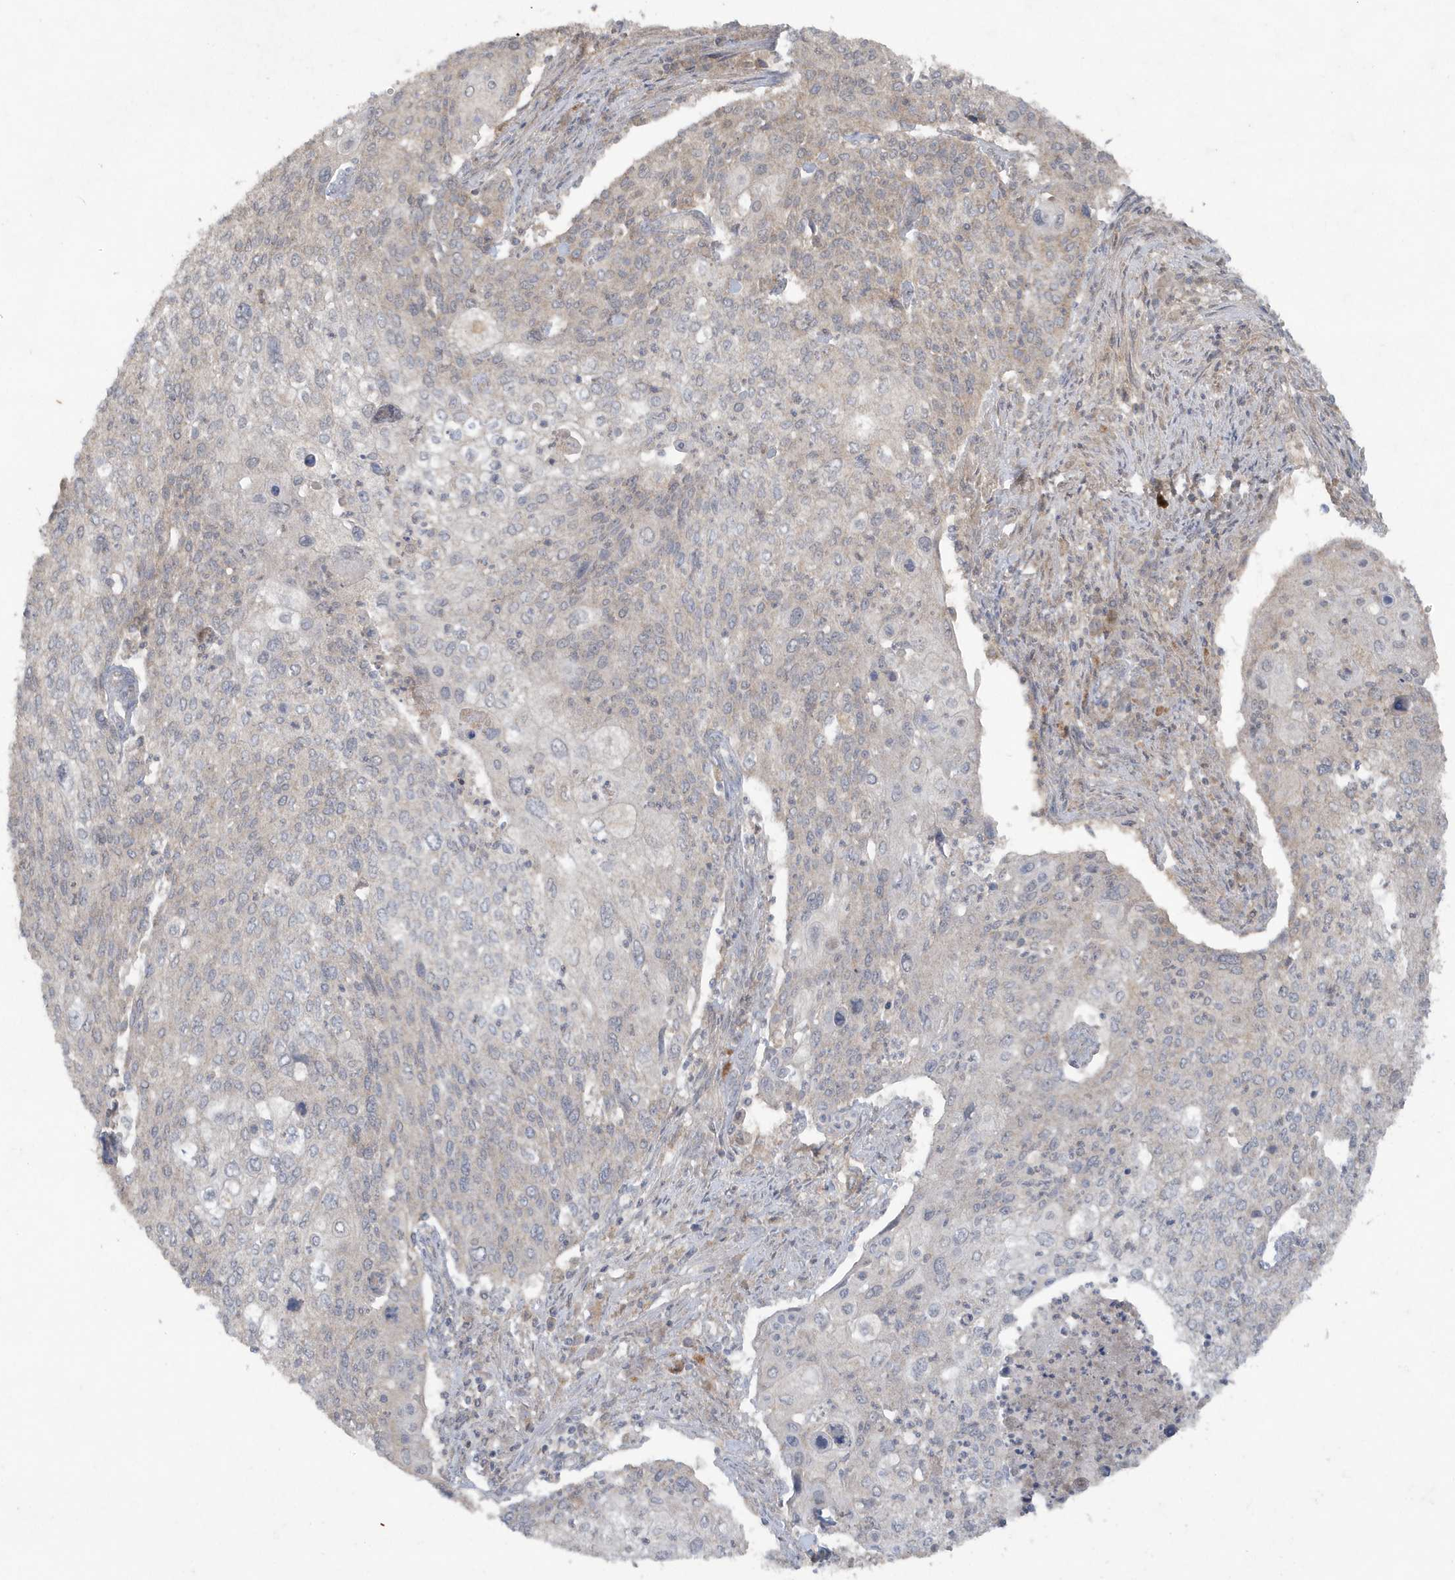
{"staining": {"intensity": "weak", "quantity": "<25%", "location": "cytoplasmic/membranous"}, "tissue": "cervical cancer", "cell_type": "Tumor cells", "image_type": "cancer", "snomed": [{"axis": "morphology", "description": "Squamous cell carcinoma, NOS"}, {"axis": "topography", "description": "Cervix"}], "caption": "This is an IHC photomicrograph of squamous cell carcinoma (cervical). There is no positivity in tumor cells.", "gene": "C1RL", "patient": {"sex": "female", "age": 40}}